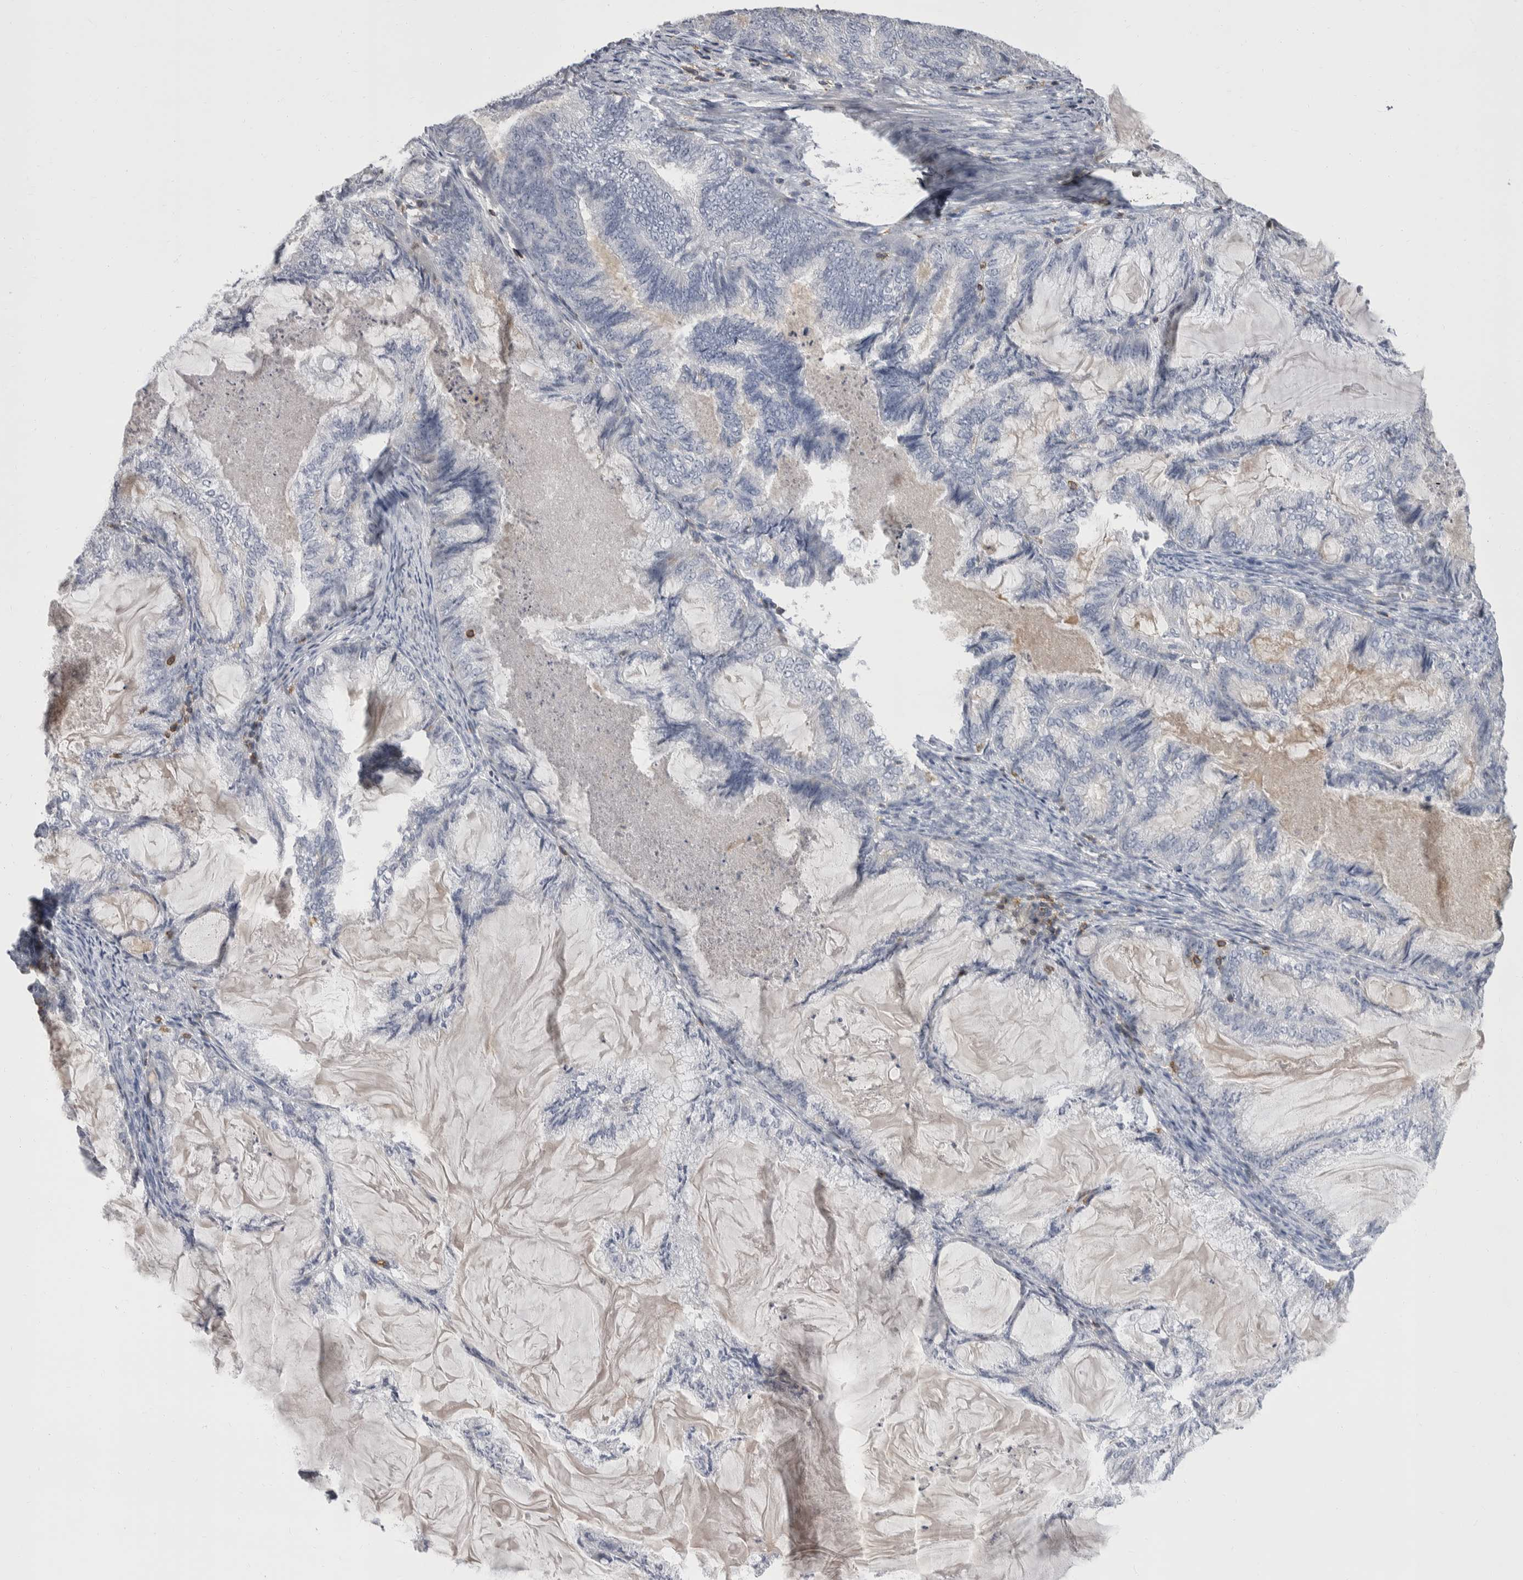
{"staining": {"intensity": "negative", "quantity": "none", "location": "none"}, "tissue": "endometrial cancer", "cell_type": "Tumor cells", "image_type": "cancer", "snomed": [{"axis": "morphology", "description": "Adenocarcinoma, NOS"}, {"axis": "topography", "description": "Endometrium"}], "caption": "DAB (3,3'-diaminobenzidine) immunohistochemical staining of endometrial adenocarcinoma demonstrates no significant expression in tumor cells.", "gene": "CEP295NL", "patient": {"sex": "female", "age": 86}}